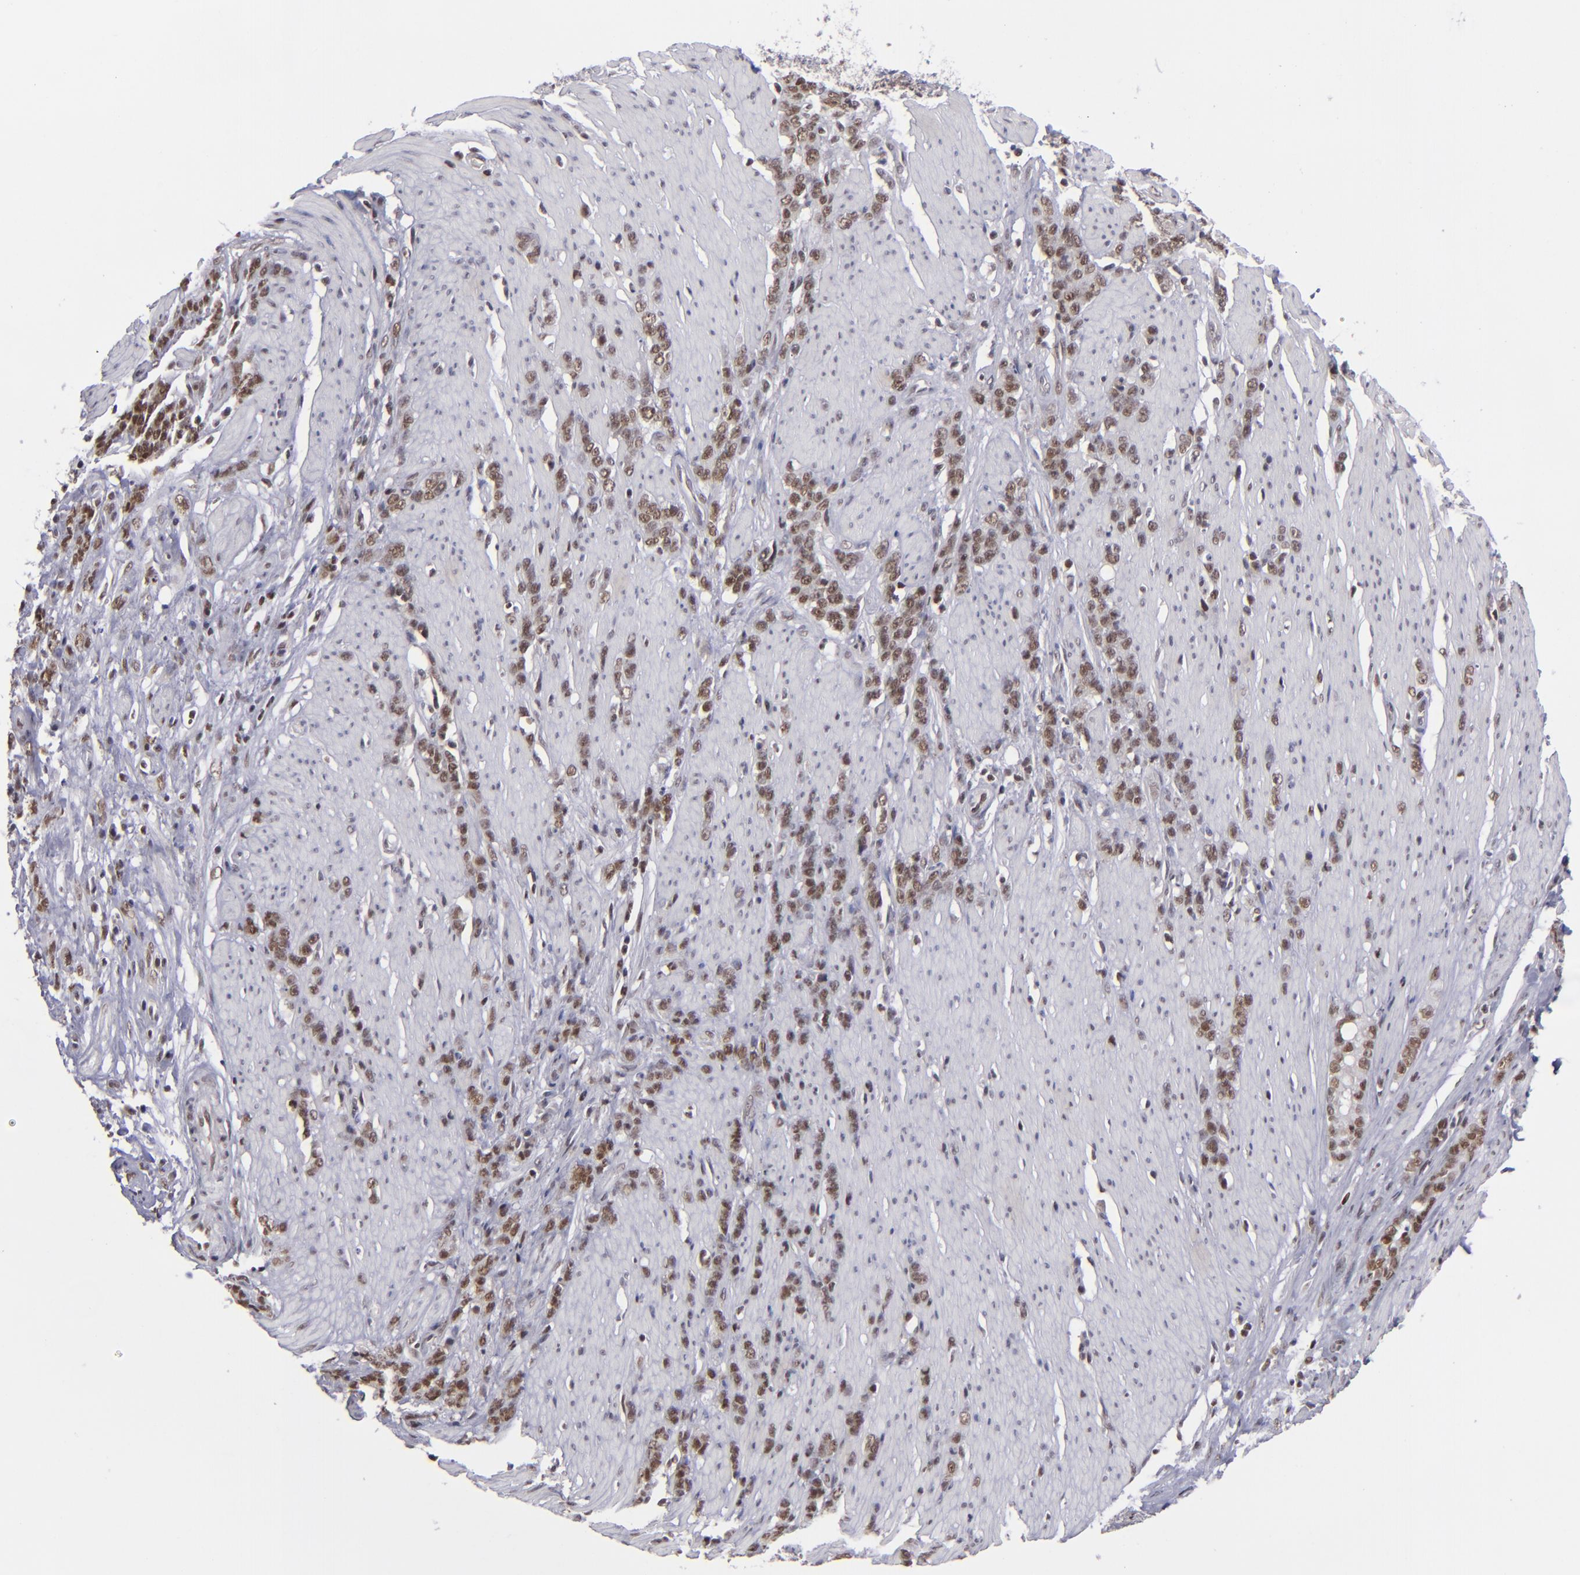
{"staining": {"intensity": "moderate", "quantity": ">75%", "location": "nuclear"}, "tissue": "stomach cancer", "cell_type": "Tumor cells", "image_type": "cancer", "snomed": [{"axis": "morphology", "description": "Adenocarcinoma, NOS"}, {"axis": "topography", "description": "Stomach, lower"}], "caption": "IHC histopathology image of human stomach cancer stained for a protein (brown), which reveals medium levels of moderate nuclear staining in approximately >75% of tumor cells.", "gene": "MLLT3", "patient": {"sex": "male", "age": 88}}